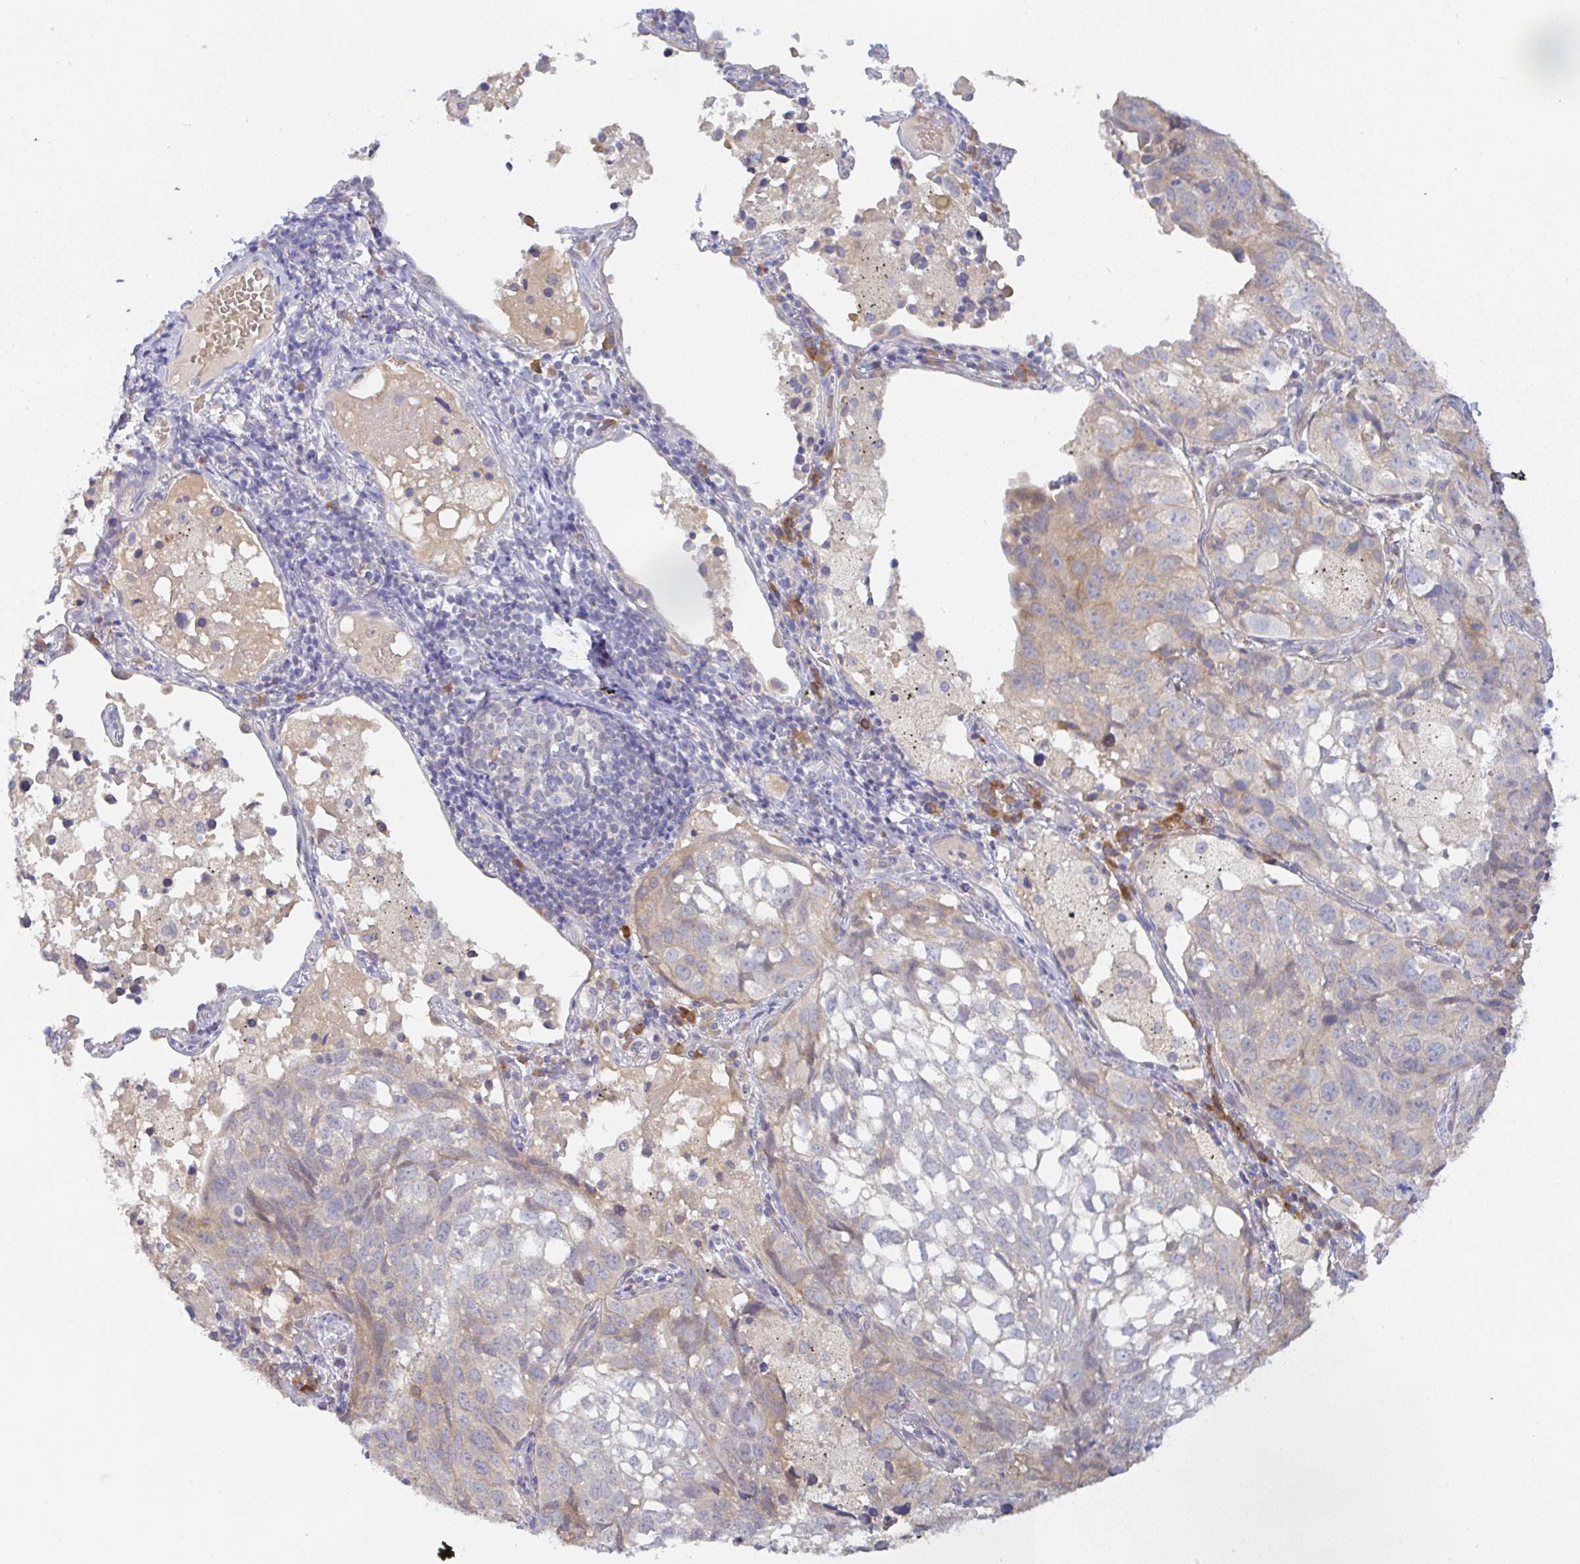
{"staining": {"intensity": "moderate", "quantity": "<25%", "location": "cytoplasmic/membranous"}, "tissue": "lung cancer", "cell_type": "Tumor cells", "image_type": "cancer", "snomed": [{"axis": "morphology", "description": "Squamous cell carcinoma, NOS"}, {"axis": "topography", "description": "Lung"}], "caption": "Human lung cancer stained for a protein (brown) displays moderate cytoplasmic/membranous positive positivity in about <25% of tumor cells.", "gene": "DERL2", "patient": {"sex": "male", "age": 60}}